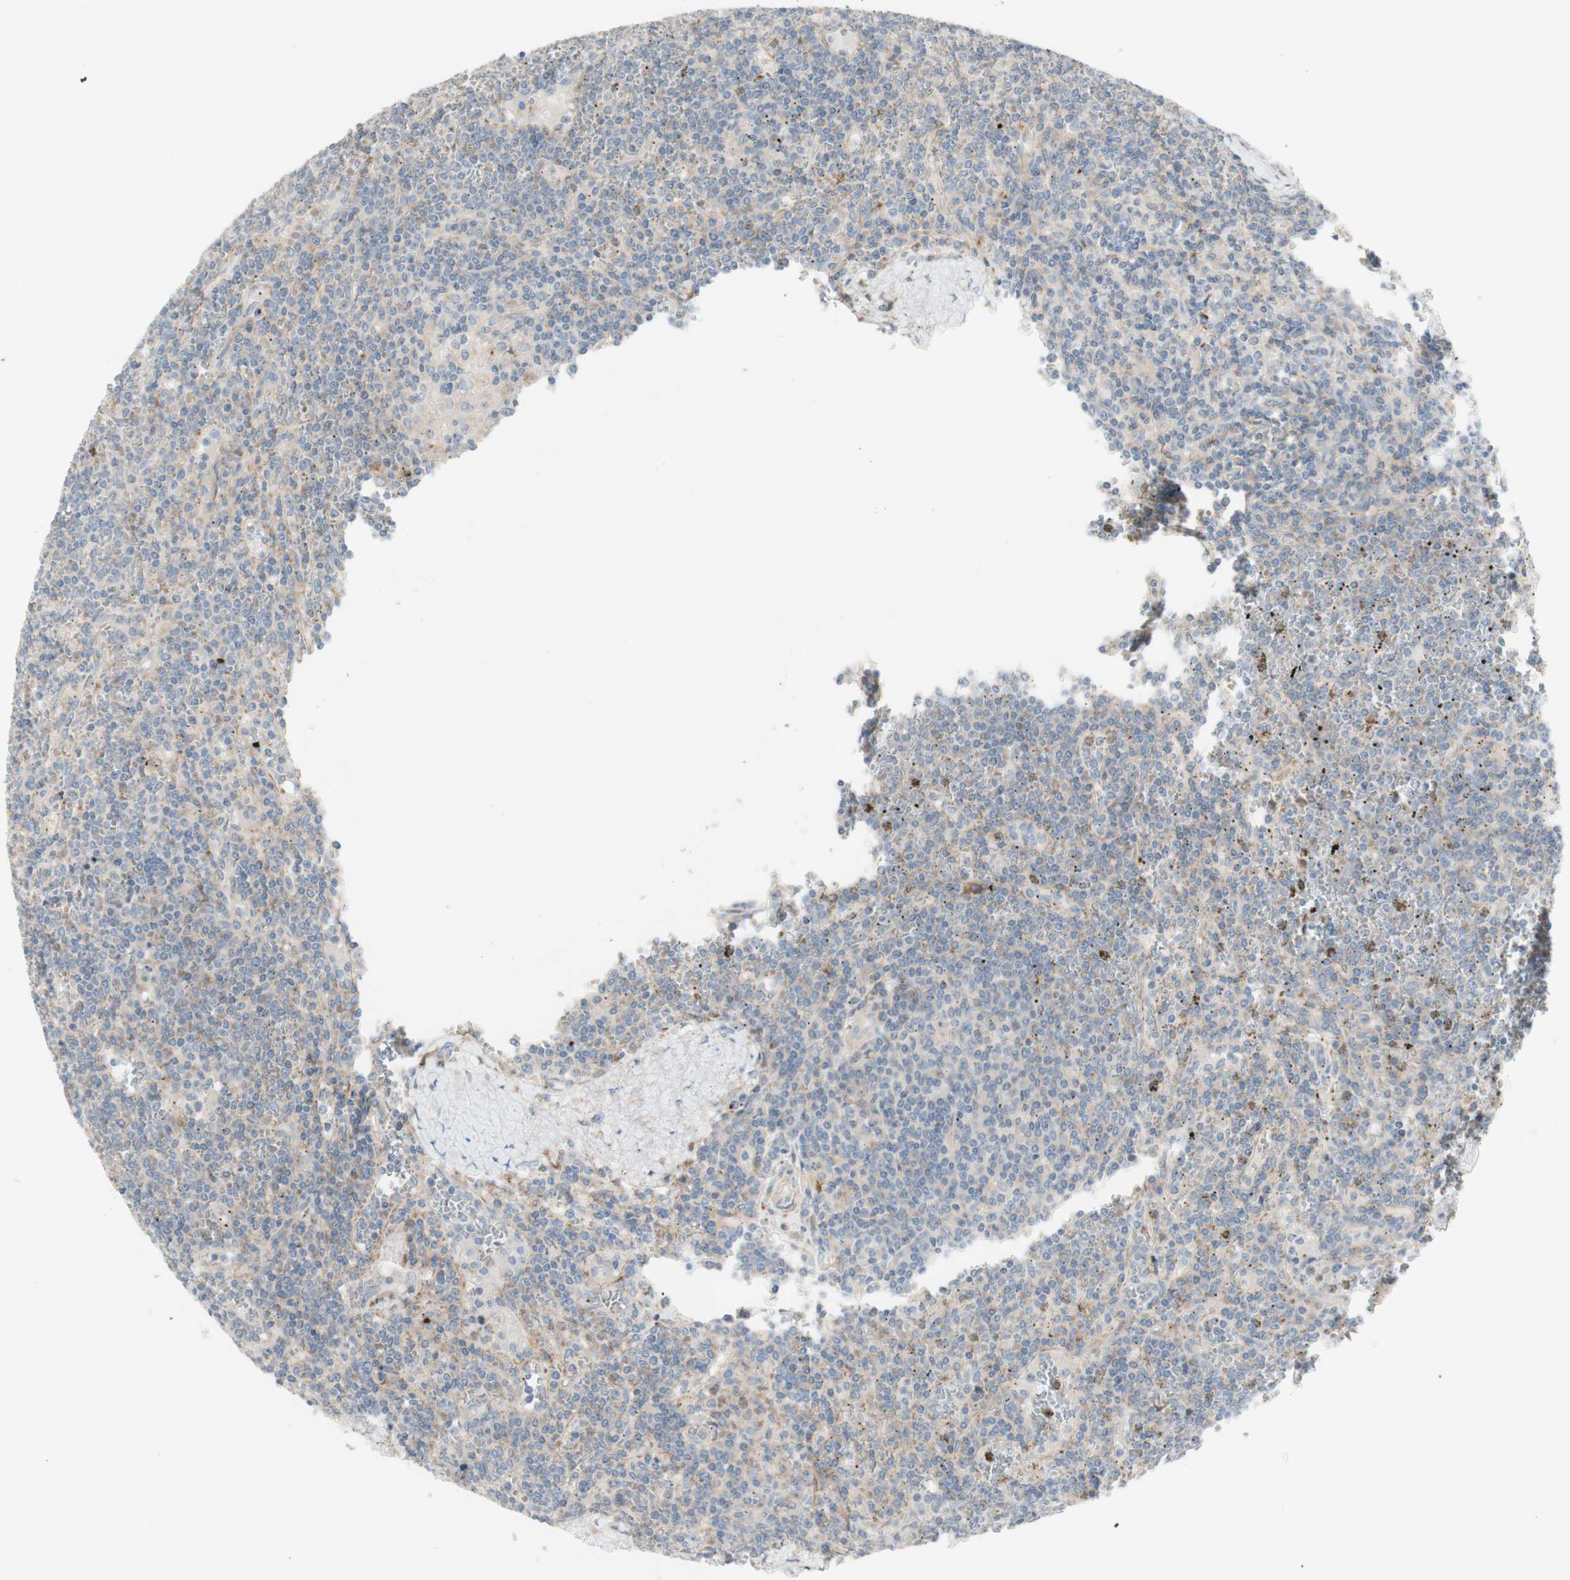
{"staining": {"intensity": "negative", "quantity": "none", "location": "none"}, "tissue": "lymphoma", "cell_type": "Tumor cells", "image_type": "cancer", "snomed": [{"axis": "morphology", "description": "Malignant lymphoma, non-Hodgkin's type, Low grade"}, {"axis": "topography", "description": "Spleen"}], "caption": "A high-resolution histopathology image shows immunohistochemistry staining of lymphoma, which reveals no significant positivity in tumor cells.", "gene": "MANEA", "patient": {"sex": "female", "age": 19}}